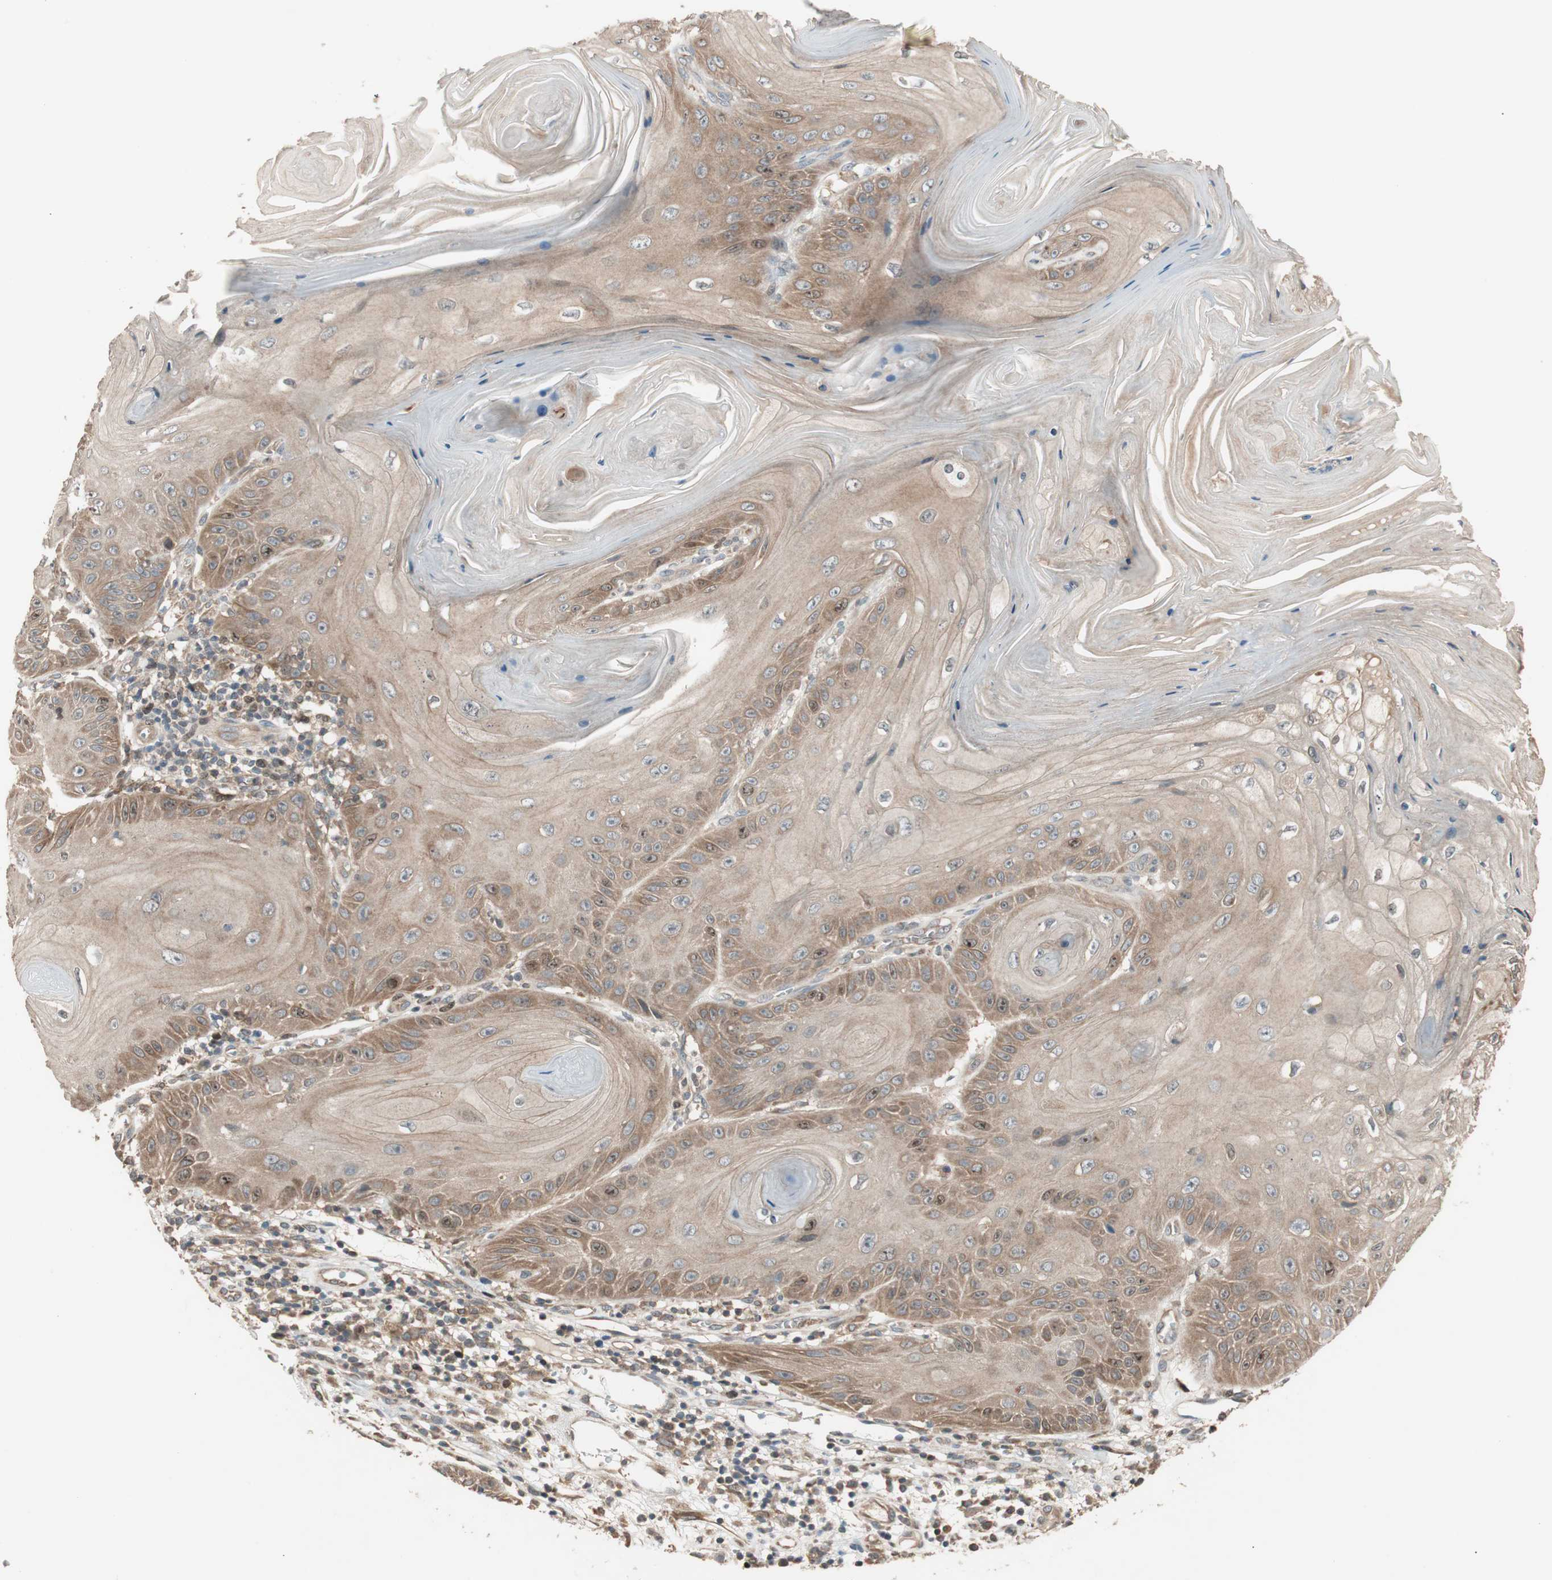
{"staining": {"intensity": "weak", "quantity": ">75%", "location": "cytoplasmic/membranous"}, "tissue": "skin cancer", "cell_type": "Tumor cells", "image_type": "cancer", "snomed": [{"axis": "morphology", "description": "Squamous cell carcinoma, NOS"}, {"axis": "topography", "description": "Skin"}], "caption": "Immunohistochemistry (IHC) micrograph of neoplastic tissue: skin cancer (squamous cell carcinoma) stained using IHC reveals low levels of weak protein expression localized specifically in the cytoplasmic/membranous of tumor cells, appearing as a cytoplasmic/membranous brown color.", "gene": "ATP6AP2", "patient": {"sex": "female", "age": 78}}